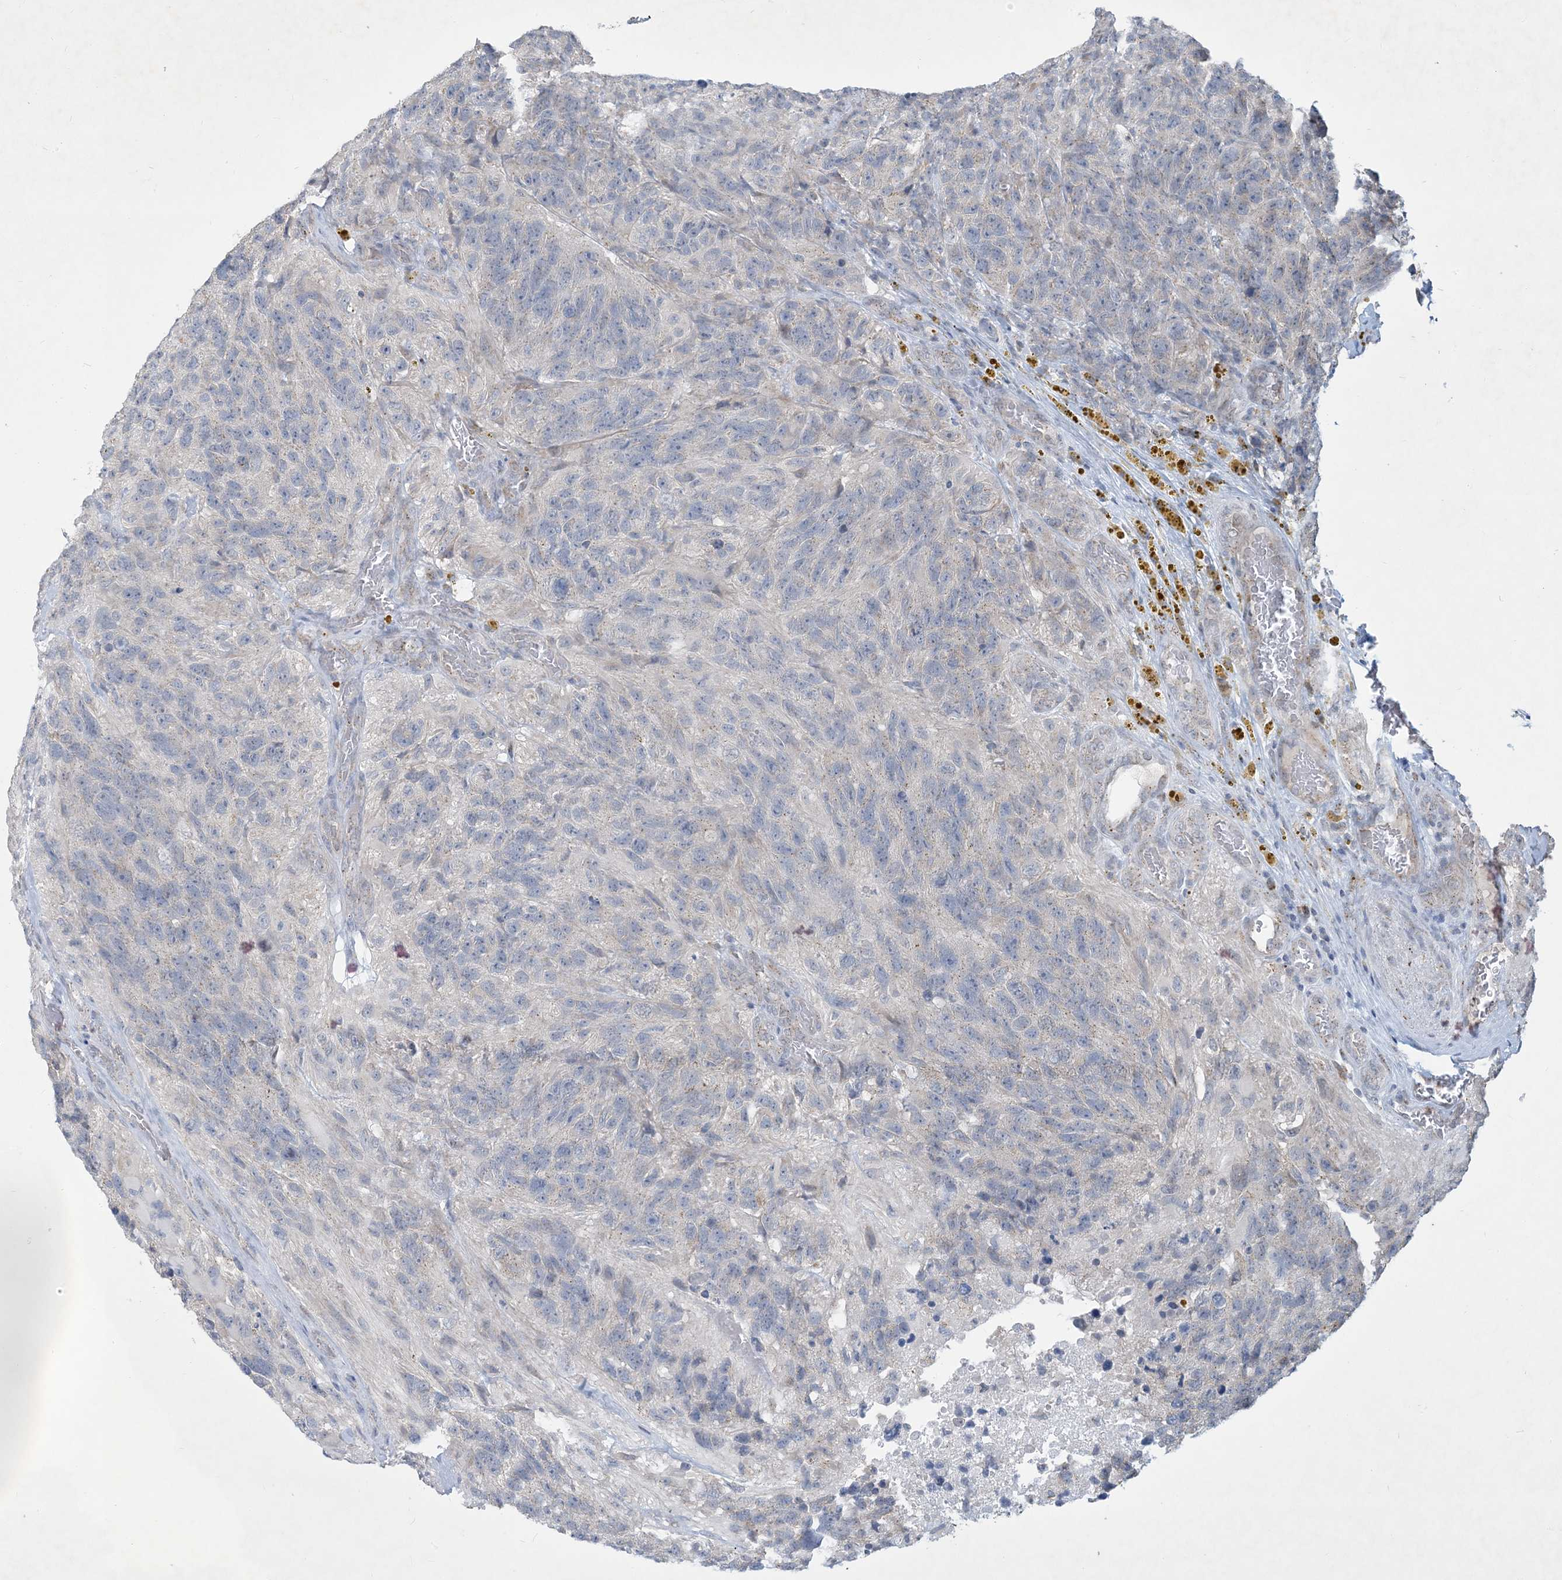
{"staining": {"intensity": "negative", "quantity": "none", "location": "none"}, "tissue": "glioma", "cell_type": "Tumor cells", "image_type": "cancer", "snomed": [{"axis": "morphology", "description": "Glioma, malignant, High grade"}, {"axis": "topography", "description": "Brain"}], "caption": "There is no significant staining in tumor cells of malignant glioma (high-grade).", "gene": "CCDC14", "patient": {"sex": "male", "age": 69}}